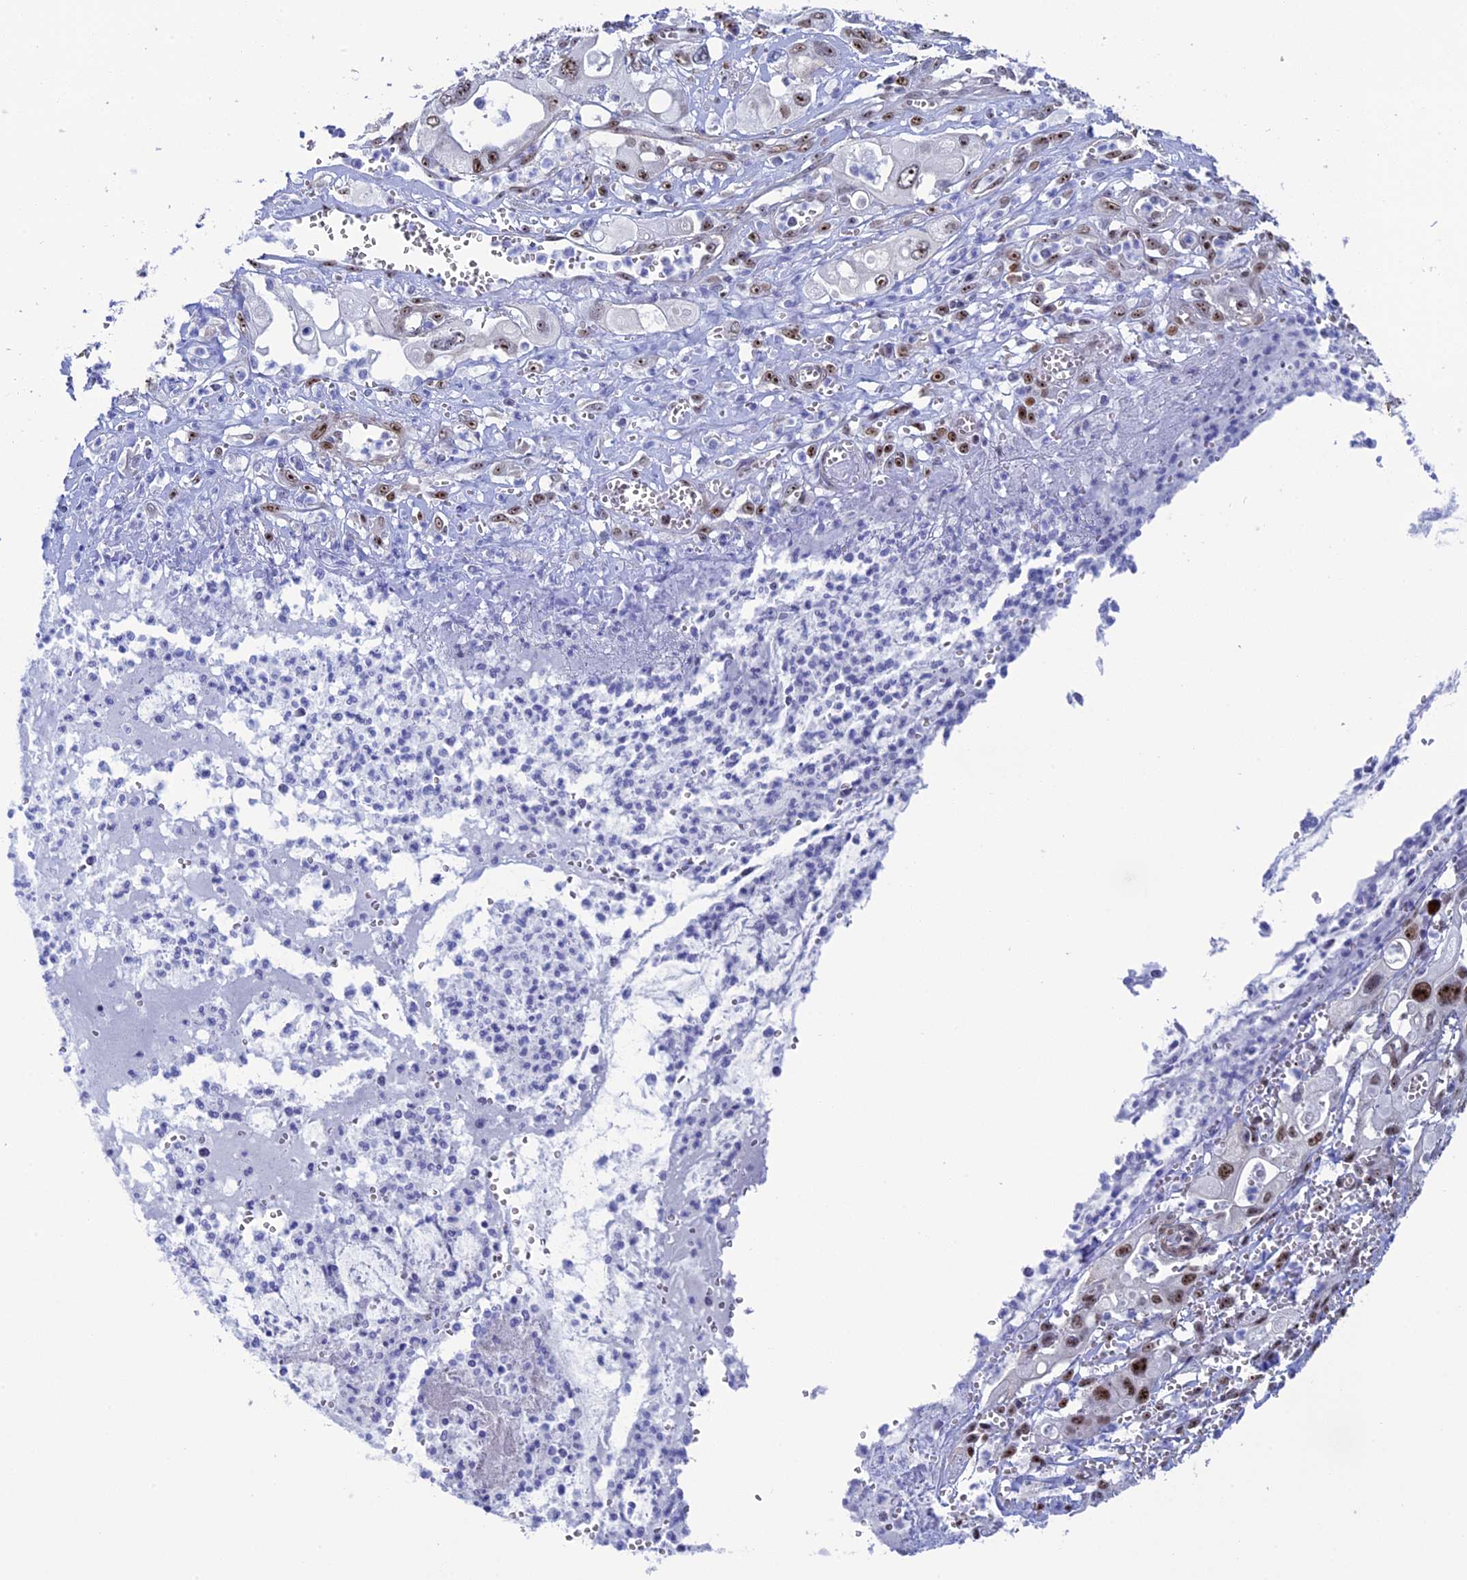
{"staining": {"intensity": "moderate", "quantity": ">75%", "location": "nuclear"}, "tissue": "pancreatic cancer", "cell_type": "Tumor cells", "image_type": "cancer", "snomed": [{"axis": "morphology", "description": "Adenocarcinoma, NOS"}, {"axis": "topography", "description": "Pancreas"}], "caption": "Pancreatic cancer (adenocarcinoma) stained for a protein reveals moderate nuclear positivity in tumor cells.", "gene": "CCDC86", "patient": {"sex": "male", "age": 68}}